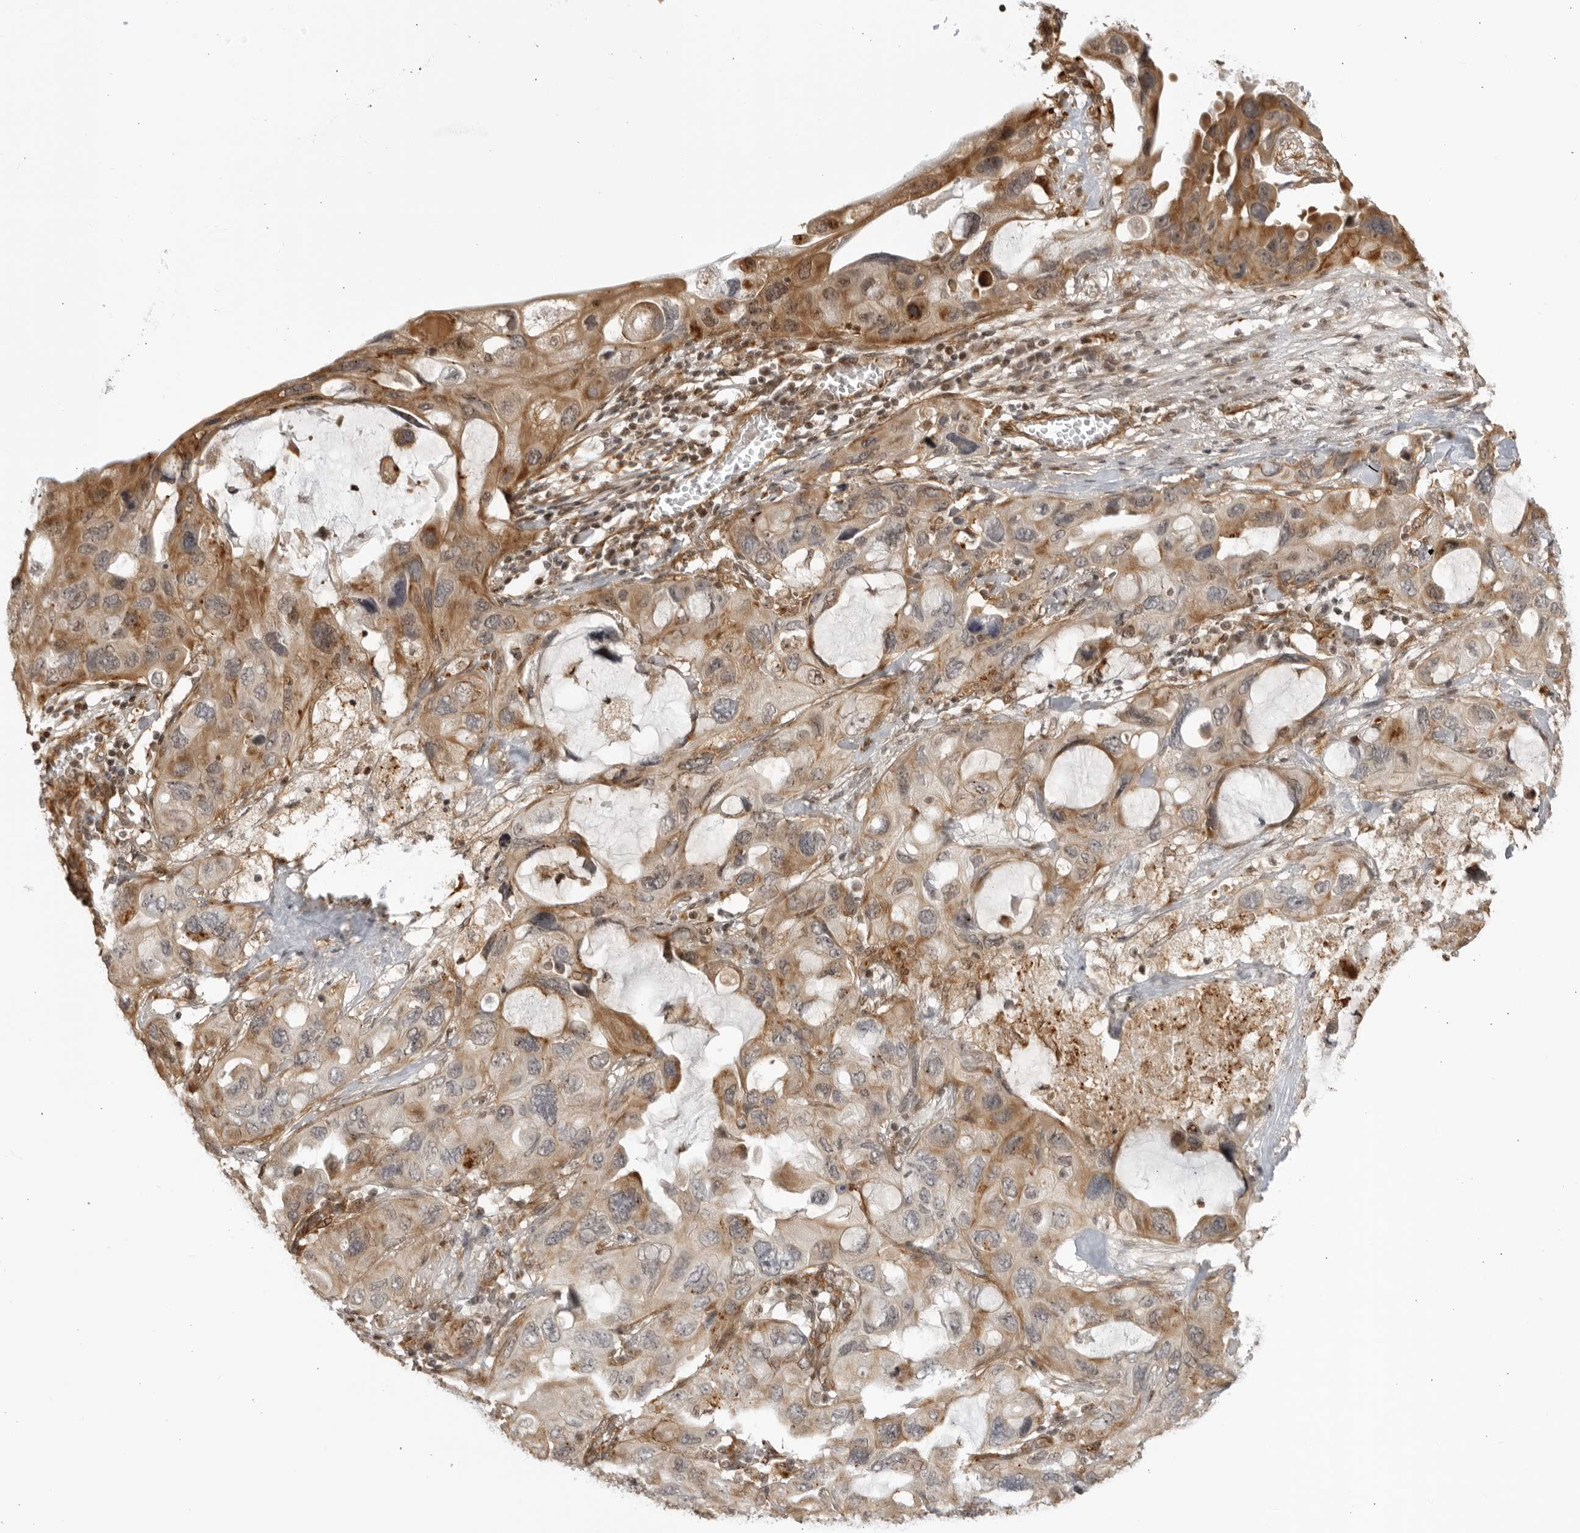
{"staining": {"intensity": "moderate", "quantity": "25%-75%", "location": "cytoplasmic/membranous"}, "tissue": "lung cancer", "cell_type": "Tumor cells", "image_type": "cancer", "snomed": [{"axis": "morphology", "description": "Squamous cell carcinoma, NOS"}, {"axis": "topography", "description": "Lung"}], "caption": "A medium amount of moderate cytoplasmic/membranous staining is seen in about 25%-75% of tumor cells in squamous cell carcinoma (lung) tissue.", "gene": "TCF21", "patient": {"sex": "female", "age": 73}}